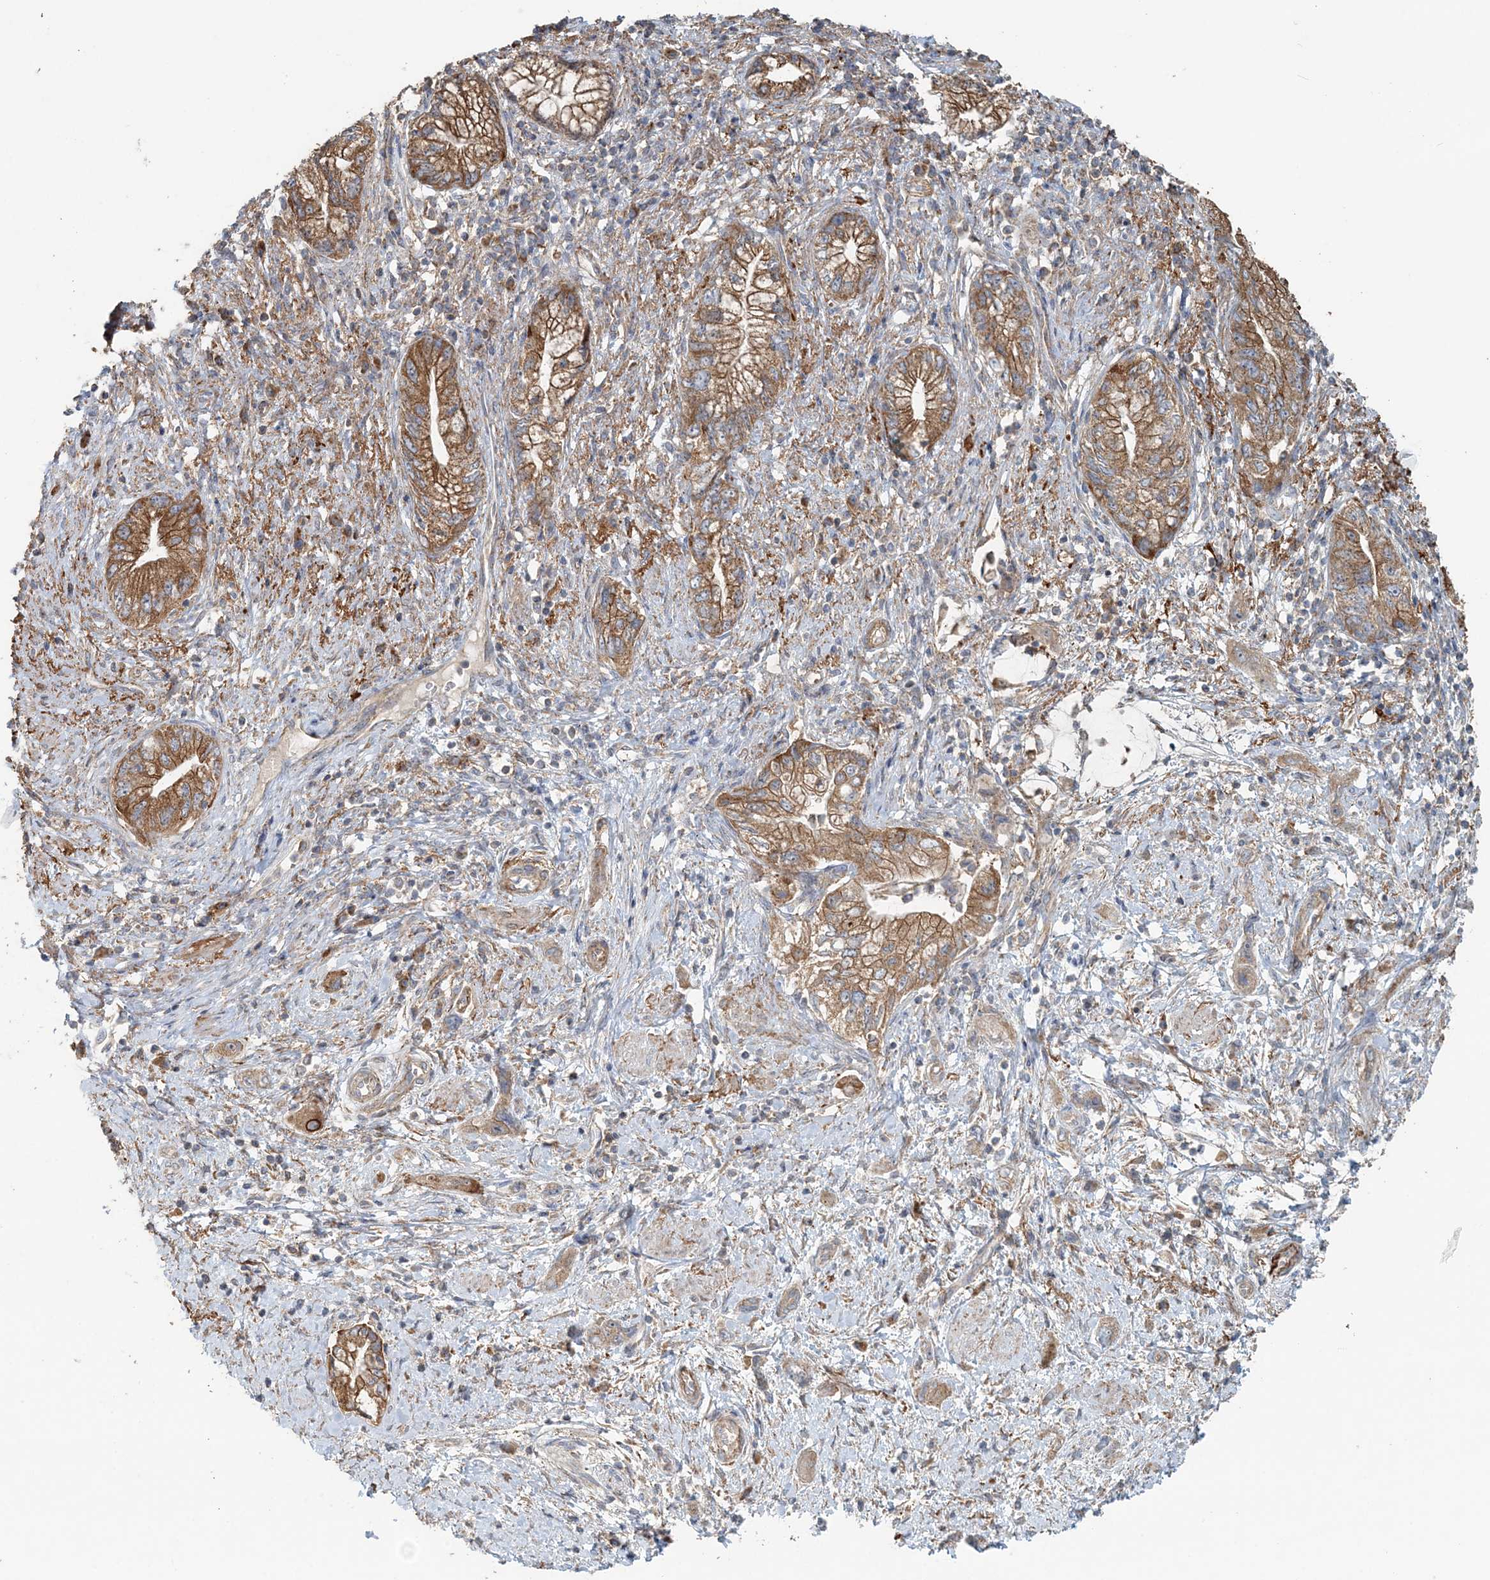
{"staining": {"intensity": "moderate", "quantity": ">75%", "location": "cytoplasmic/membranous"}, "tissue": "pancreatic cancer", "cell_type": "Tumor cells", "image_type": "cancer", "snomed": [{"axis": "morphology", "description": "Adenocarcinoma, NOS"}, {"axis": "topography", "description": "Pancreas"}], "caption": "Protein staining shows moderate cytoplasmic/membranous staining in about >75% of tumor cells in adenocarcinoma (pancreatic). Immunohistochemistry stains the protein of interest in brown and the nuclei are stained blue.", "gene": "MMUT", "patient": {"sex": "female", "age": 73}}